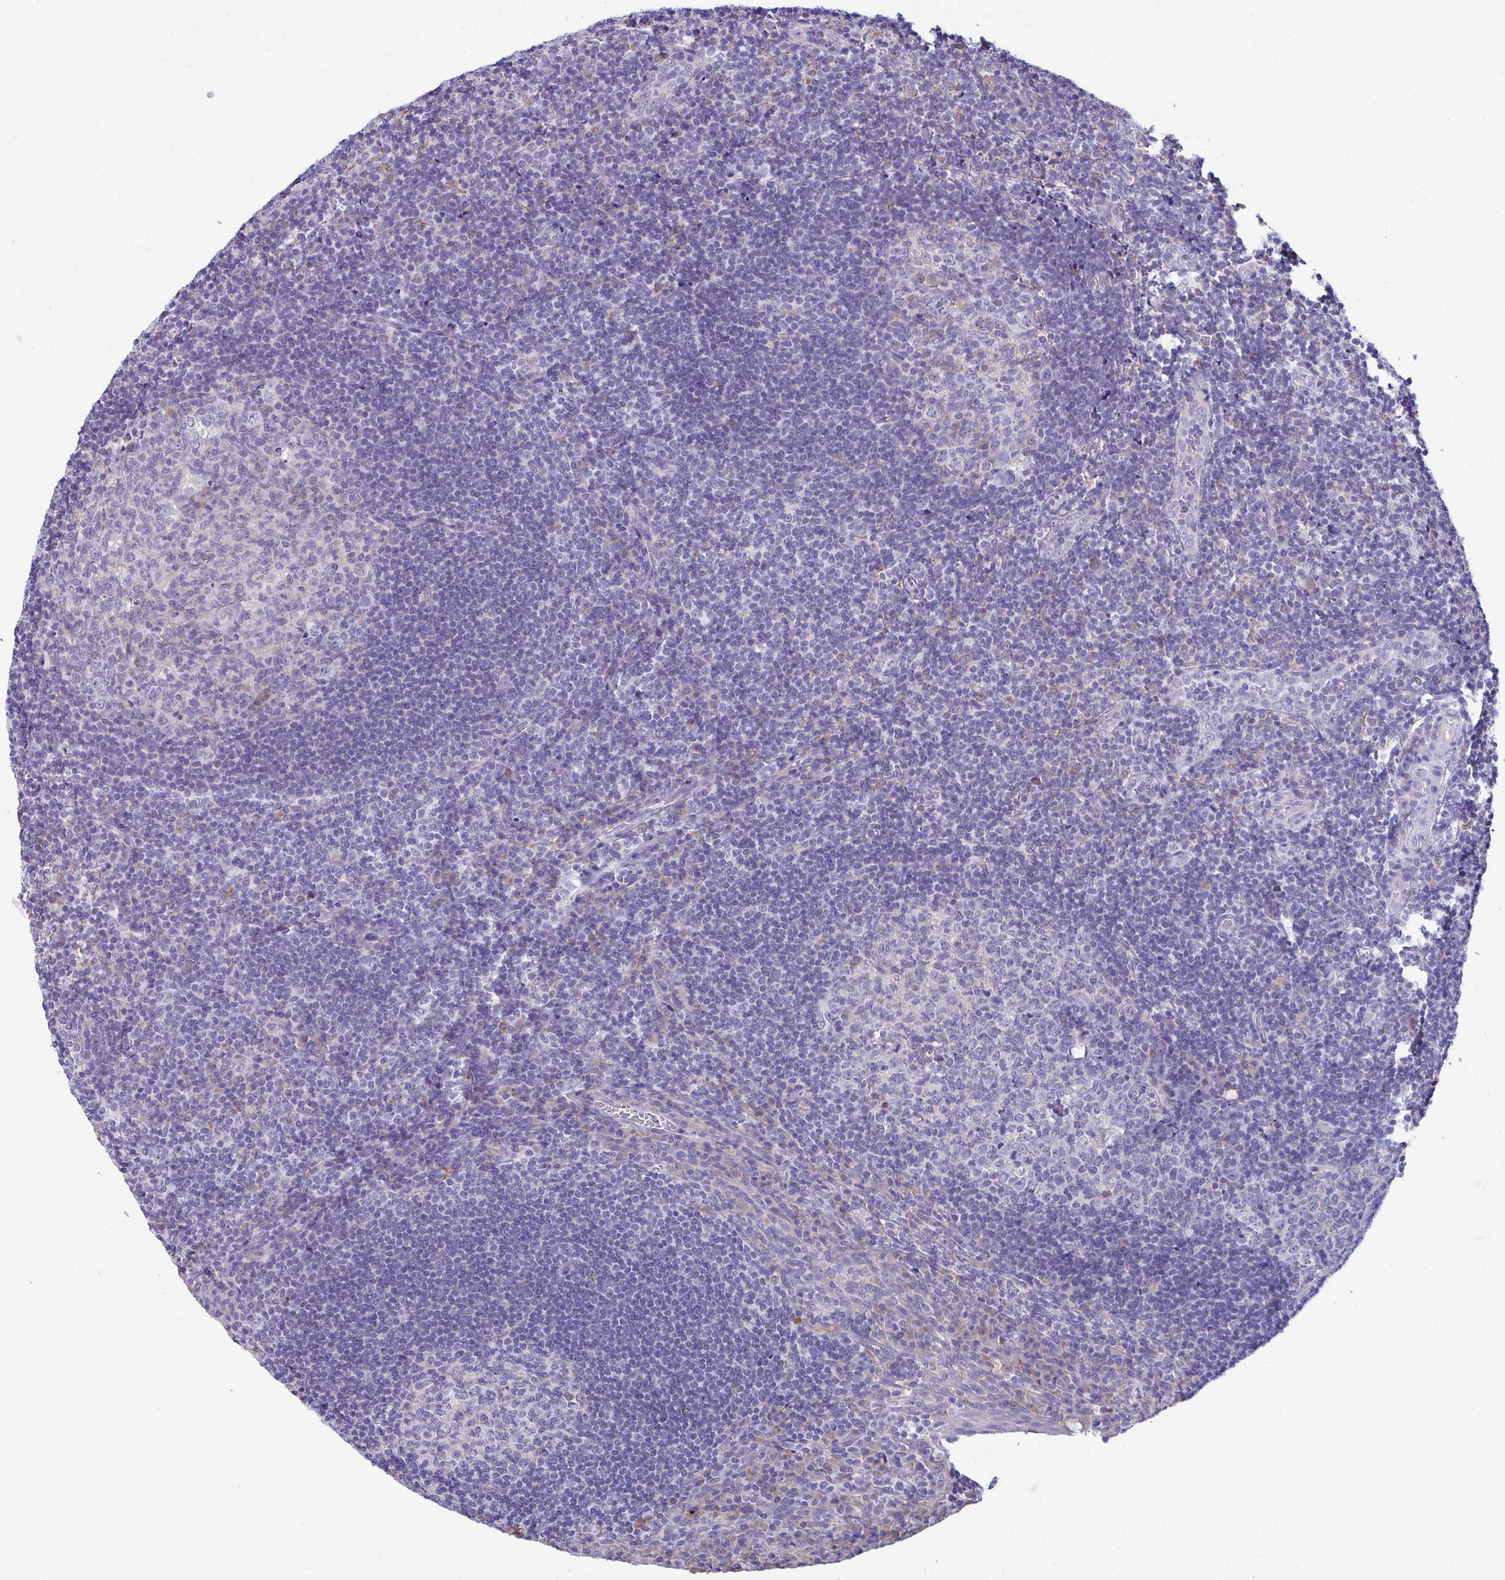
{"staining": {"intensity": "weak", "quantity": "<25%", "location": "cytoplasmic/membranous"}, "tissue": "tonsil", "cell_type": "Germinal center cells", "image_type": "normal", "snomed": [{"axis": "morphology", "description": "Normal tissue, NOS"}, {"axis": "topography", "description": "Tonsil"}], "caption": "Immunohistochemistry (IHC) image of unremarkable tonsil: tonsil stained with DAB (3,3'-diaminobenzidine) exhibits no significant protein positivity in germinal center cells.", "gene": "PIGK", "patient": {"sex": "male", "age": 17}}